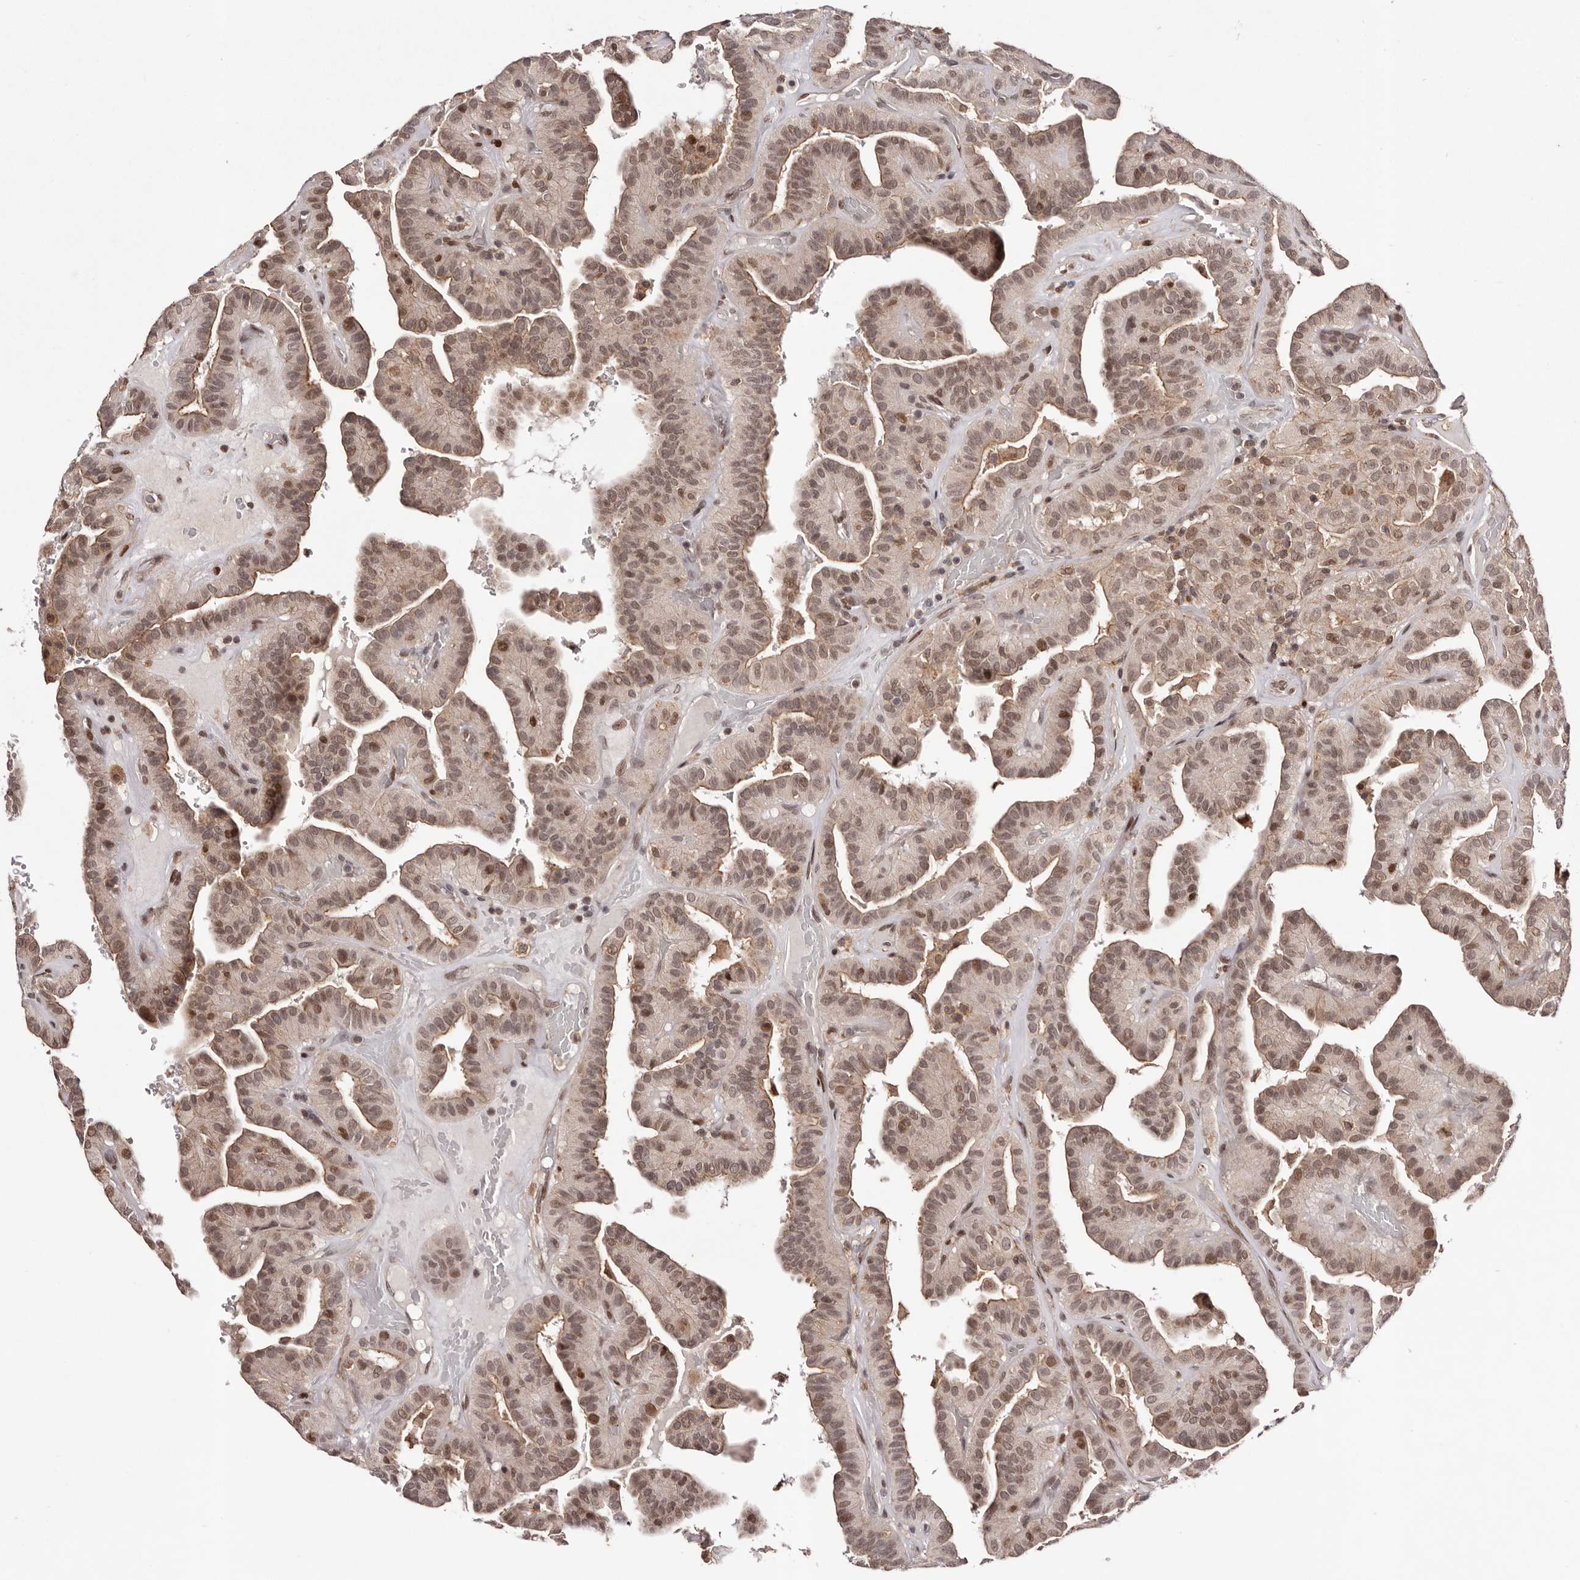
{"staining": {"intensity": "moderate", "quantity": ">75%", "location": "cytoplasmic/membranous,nuclear"}, "tissue": "thyroid cancer", "cell_type": "Tumor cells", "image_type": "cancer", "snomed": [{"axis": "morphology", "description": "Papillary adenocarcinoma, NOS"}, {"axis": "topography", "description": "Thyroid gland"}], "caption": "Moderate cytoplasmic/membranous and nuclear protein staining is seen in about >75% of tumor cells in thyroid papillary adenocarcinoma.", "gene": "FBXO5", "patient": {"sex": "male", "age": 77}}